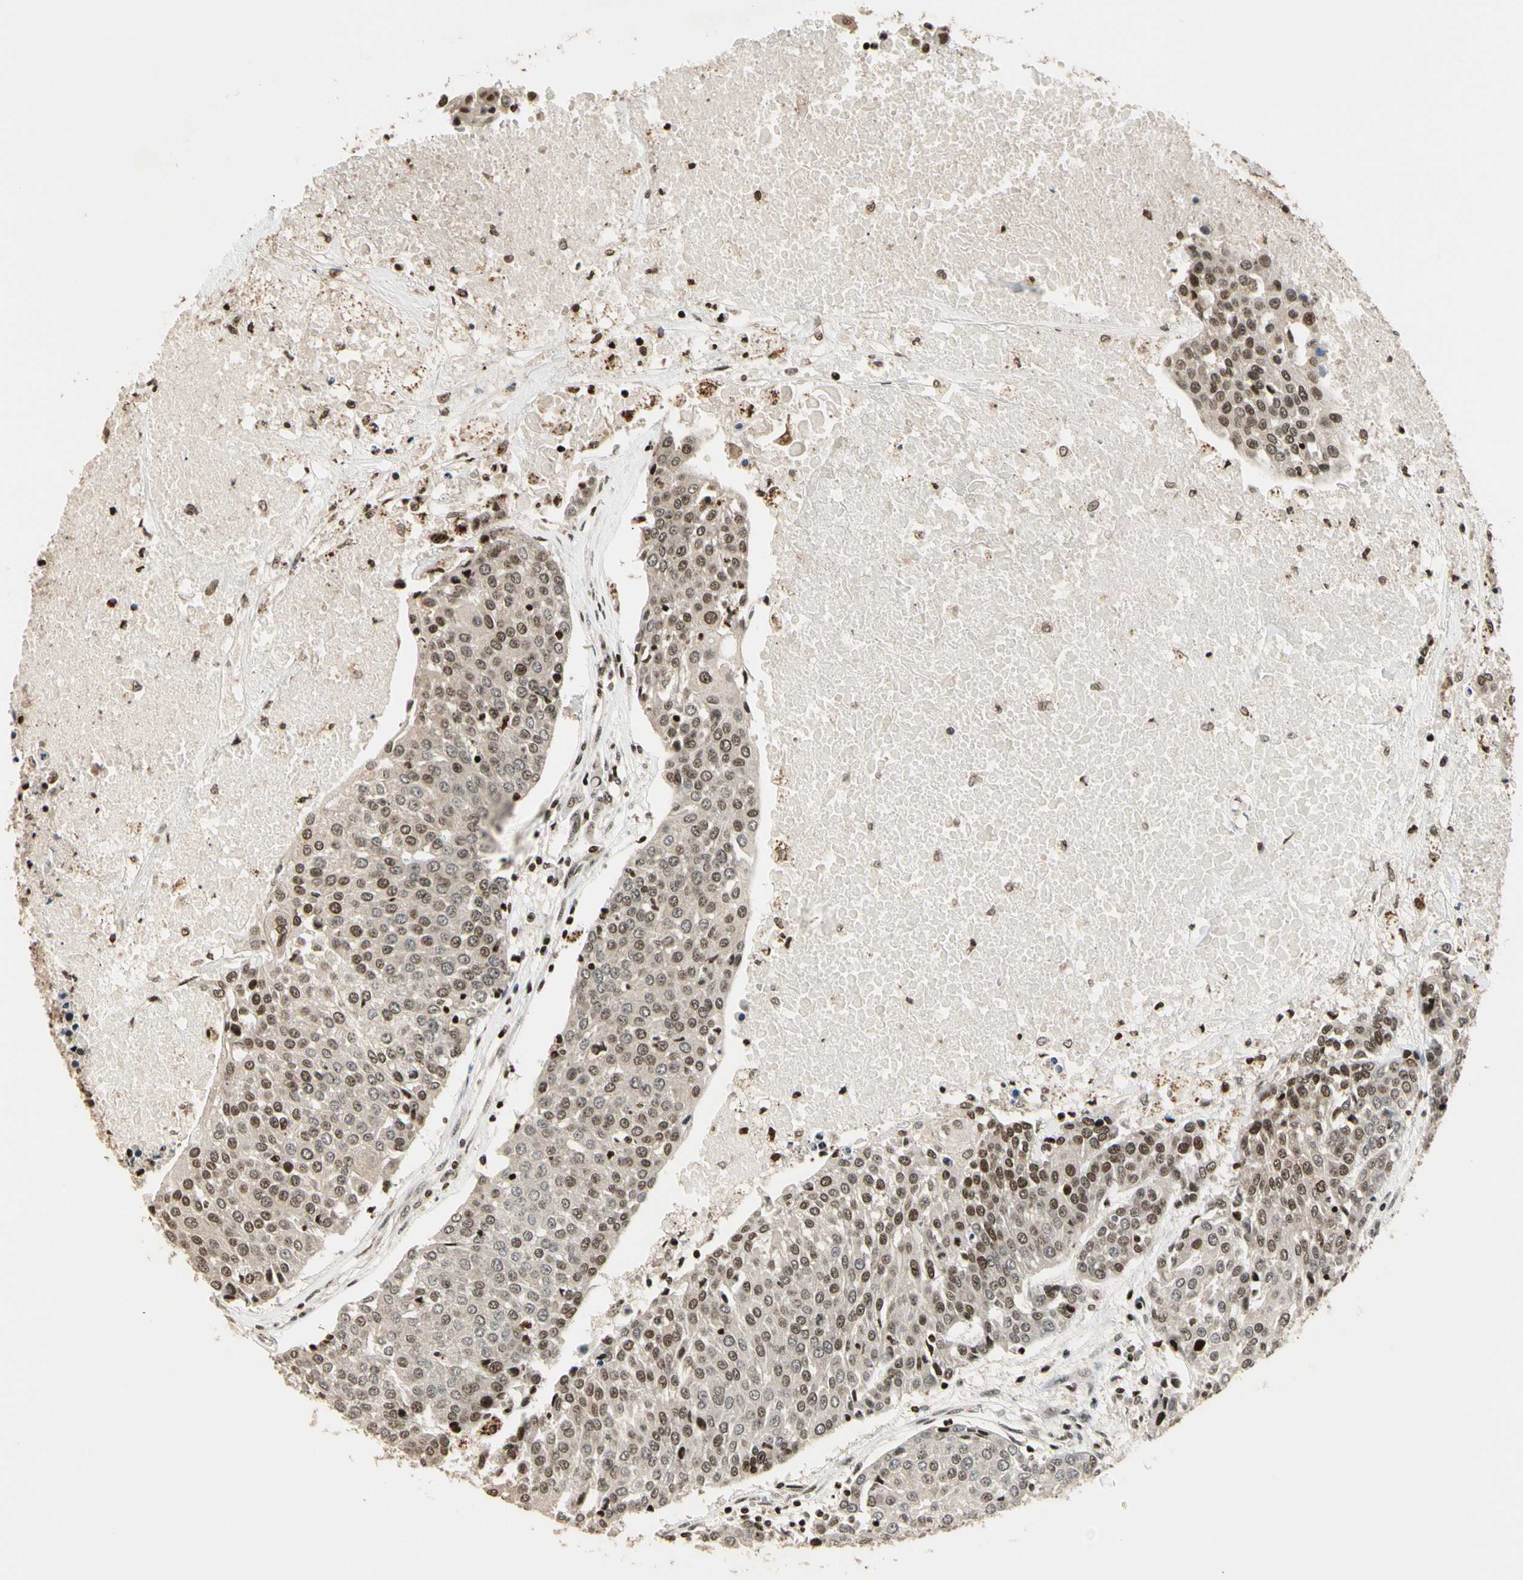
{"staining": {"intensity": "weak", "quantity": ">75%", "location": "nuclear"}, "tissue": "urothelial cancer", "cell_type": "Tumor cells", "image_type": "cancer", "snomed": [{"axis": "morphology", "description": "Urothelial carcinoma, High grade"}, {"axis": "topography", "description": "Urinary bladder"}], "caption": "Immunohistochemistry histopathology image of neoplastic tissue: human urothelial carcinoma (high-grade) stained using immunohistochemistry (IHC) reveals low levels of weak protein expression localized specifically in the nuclear of tumor cells, appearing as a nuclear brown color.", "gene": "TSHZ3", "patient": {"sex": "female", "age": 85}}